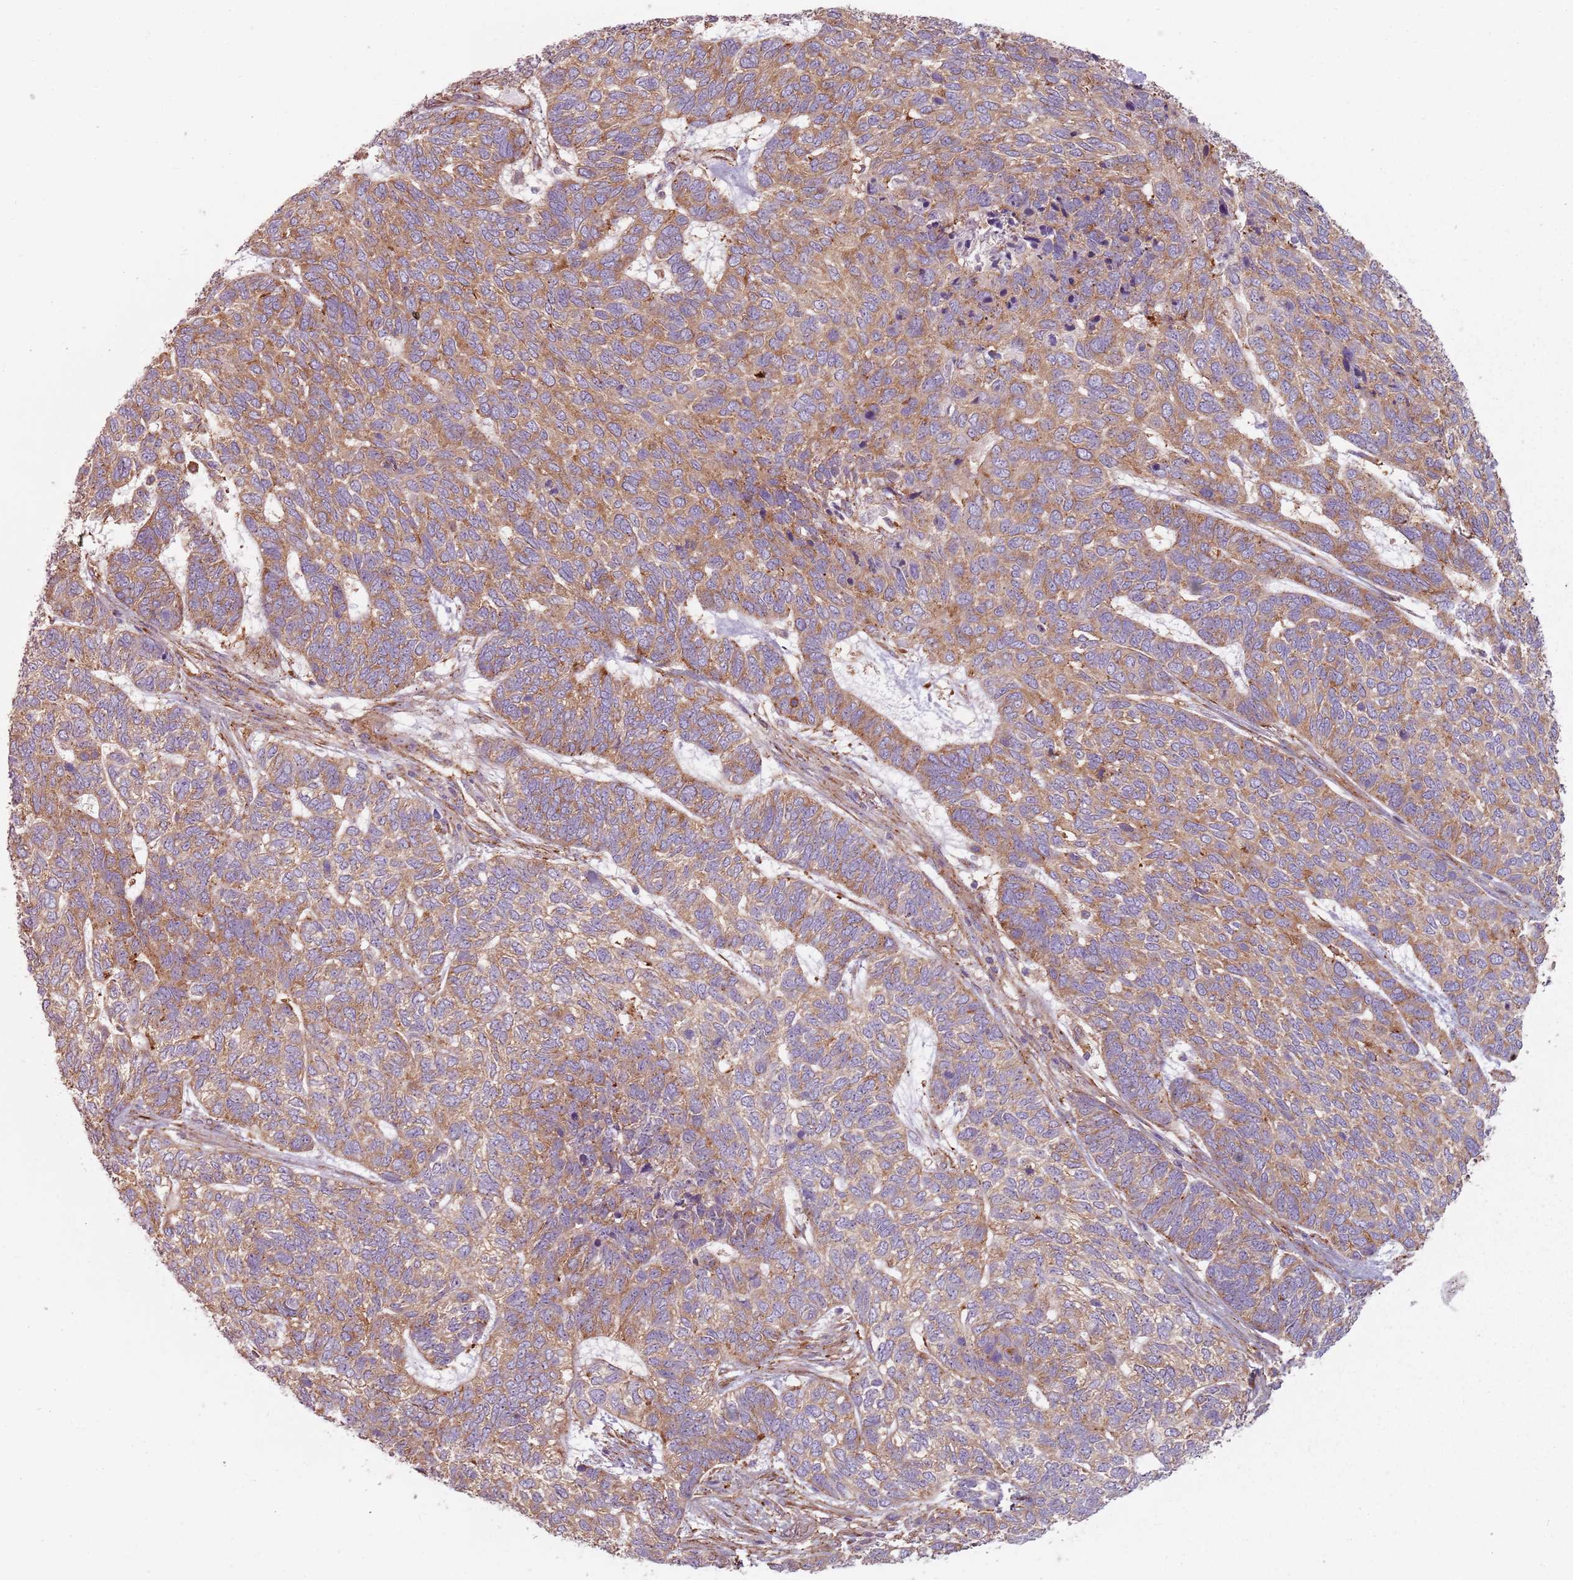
{"staining": {"intensity": "moderate", "quantity": ">75%", "location": "cytoplasmic/membranous"}, "tissue": "skin cancer", "cell_type": "Tumor cells", "image_type": "cancer", "snomed": [{"axis": "morphology", "description": "Basal cell carcinoma"}, {"axis": "topography", "description": "Skin"}], "caption": "Skin cancer (basal cell carcinoma) was stained to show a protein in brown. There is medium levels of moderate cytoplasmic/membranous staining in approximately >75% of tumor cells.", "gene": "TPD52L2", "patient": {"sex": "female", "age": 65}}